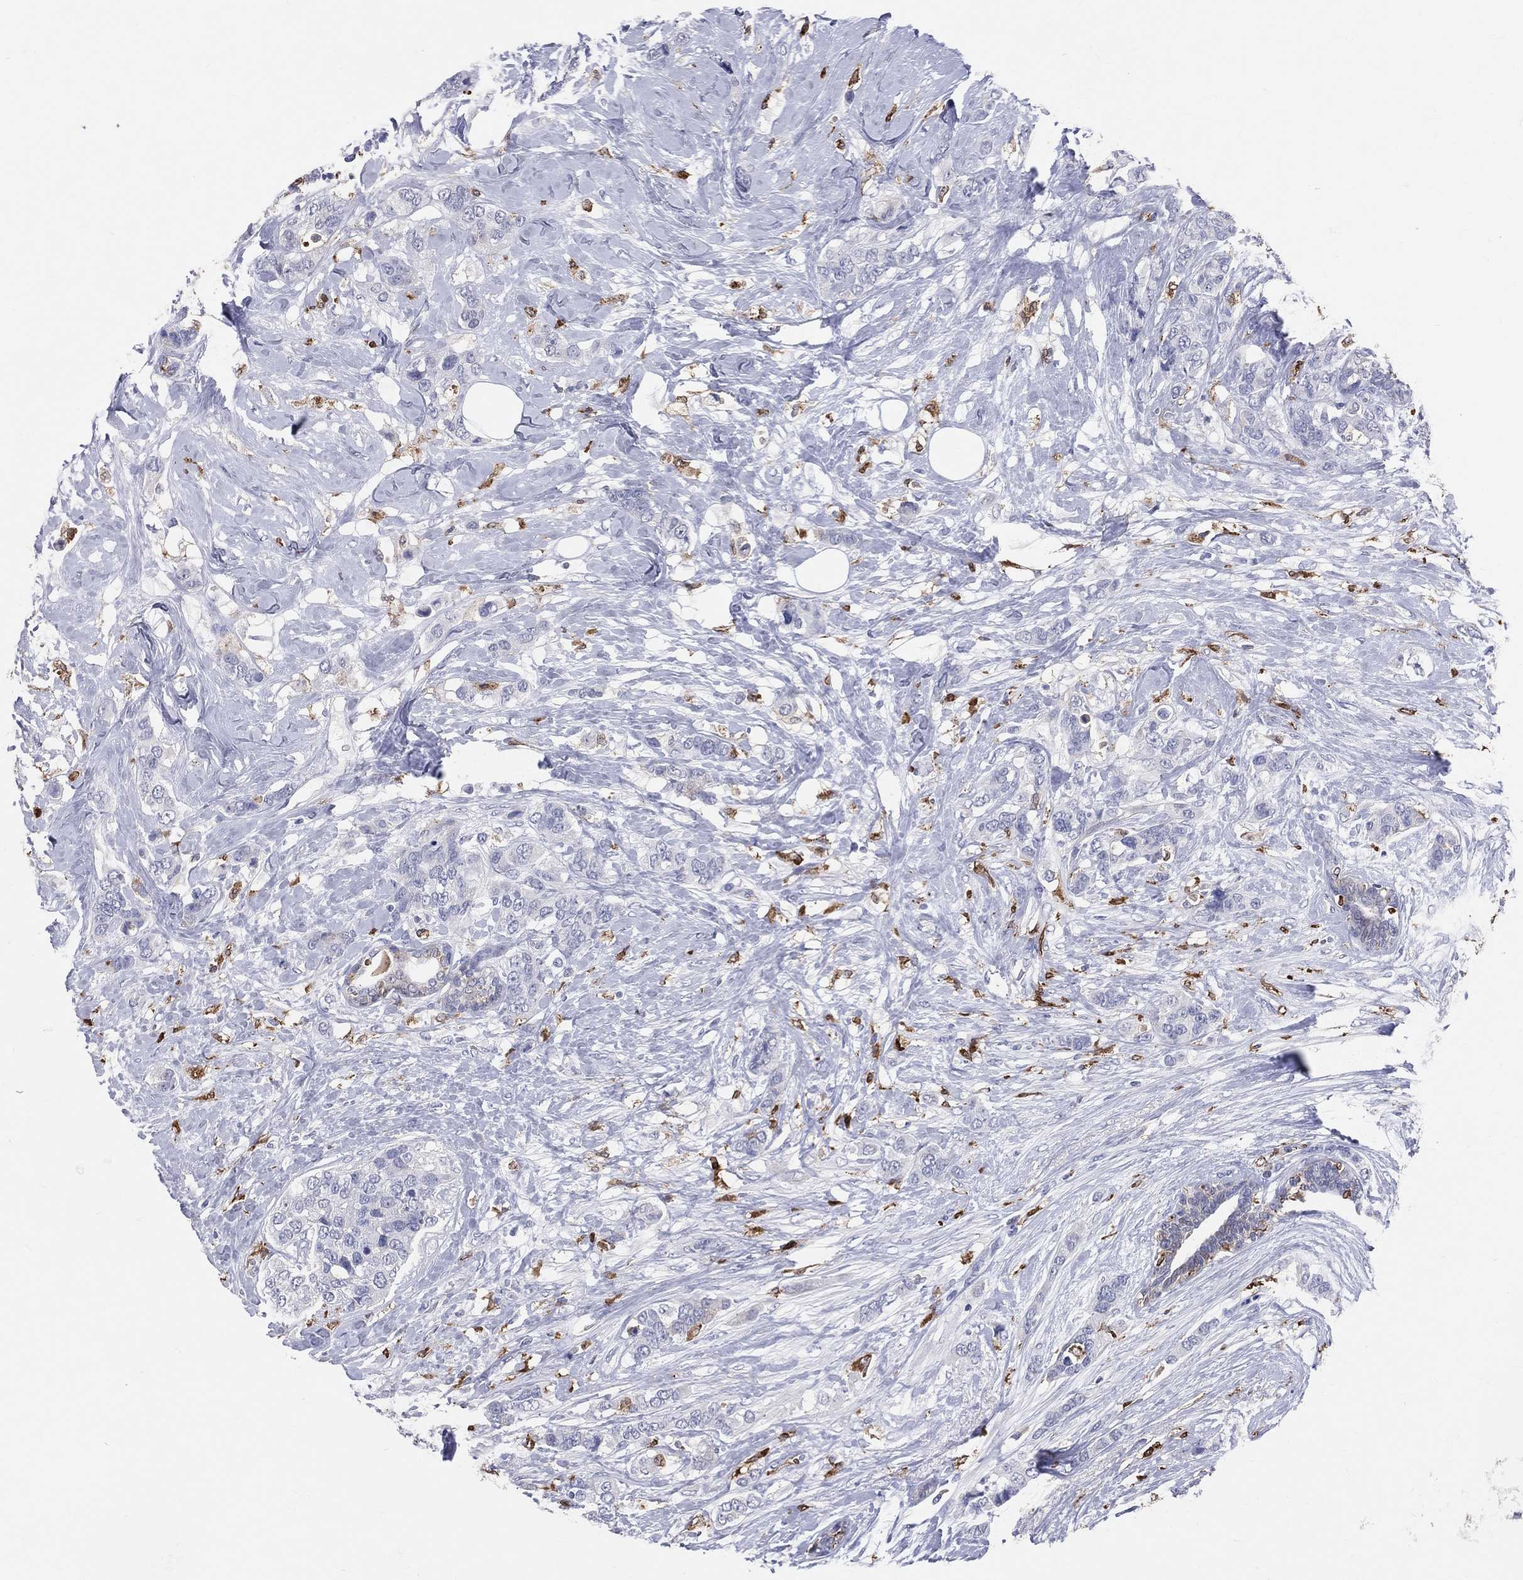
{"staining": {"intensity": "negative", "quantity": "none", "location": "none"}, "tissue": "breast cancer", "cell_type": "Tumor cells", "image_type": "cancer", "snomed": [{"axis": "morphology", "description": "Lobular carcinoma"}, {"axis": "topography", "description": "Breast"}], "caption": "IHC image of neoplastic tissue: breast cancer (lobular carcinoma) stained with DAB (3,3'-diaminobenzidine) demonstrates no significant protein expression in tumor cells.", "gene": "CD74", "patient": {"sex": "female", "age": 59}}